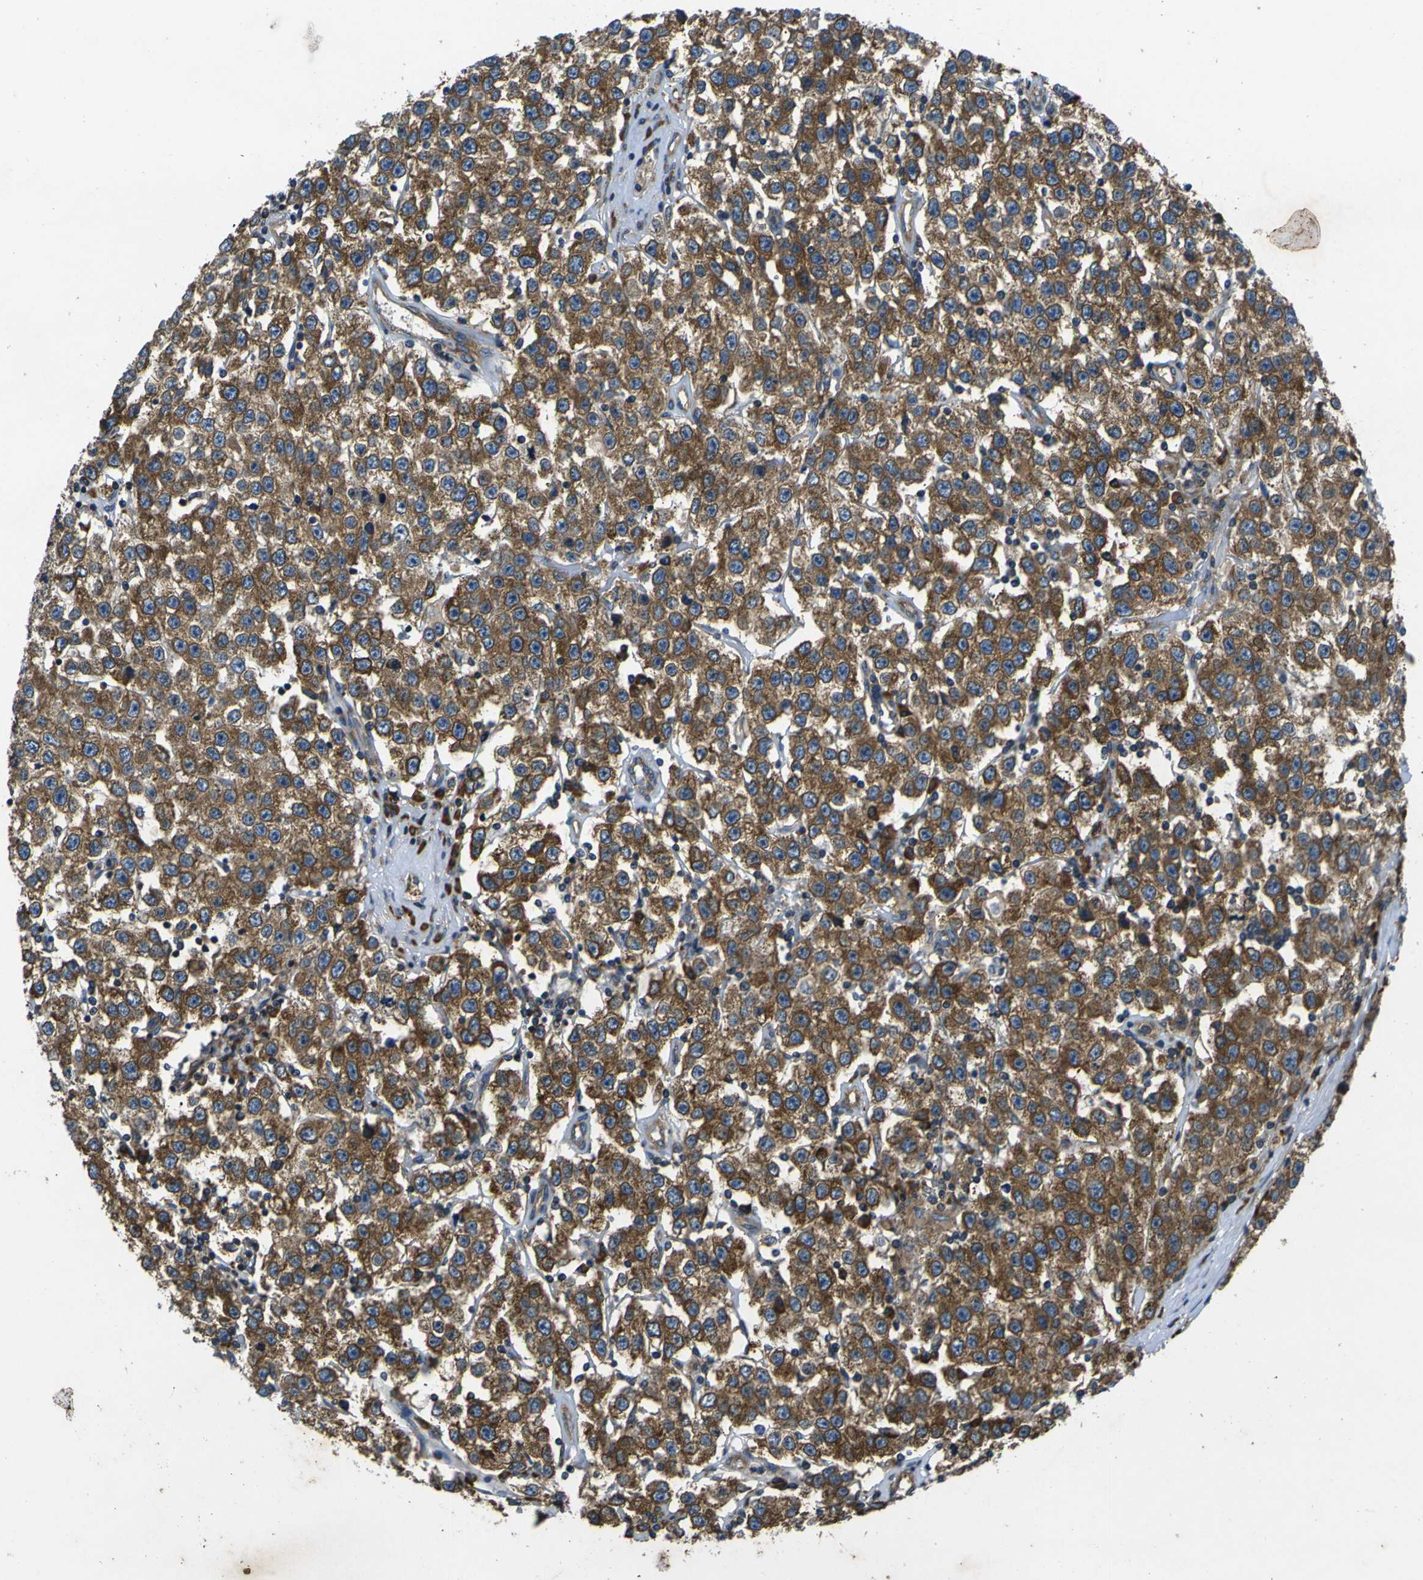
{"staining": {"intensity": "strong", "quantity": ">75%", "location": "cytoplasmic/membranous"}, "tissue": "testis cancer", "cell_type": "Tumor cells", "image_type": "cancer", "snomed": [{"axis": "morphology", "description": "Seminoma, NOS"}, {"axis": "topography", "description": "Testis"}], "caption": "A histopathology image of human testis seminoma stained for a protein exhibits strong cytoplasmic/membranous brown staining in tumor cells.", "gene": "RPSA", "patient": {"sex": "male", "age": 52}}